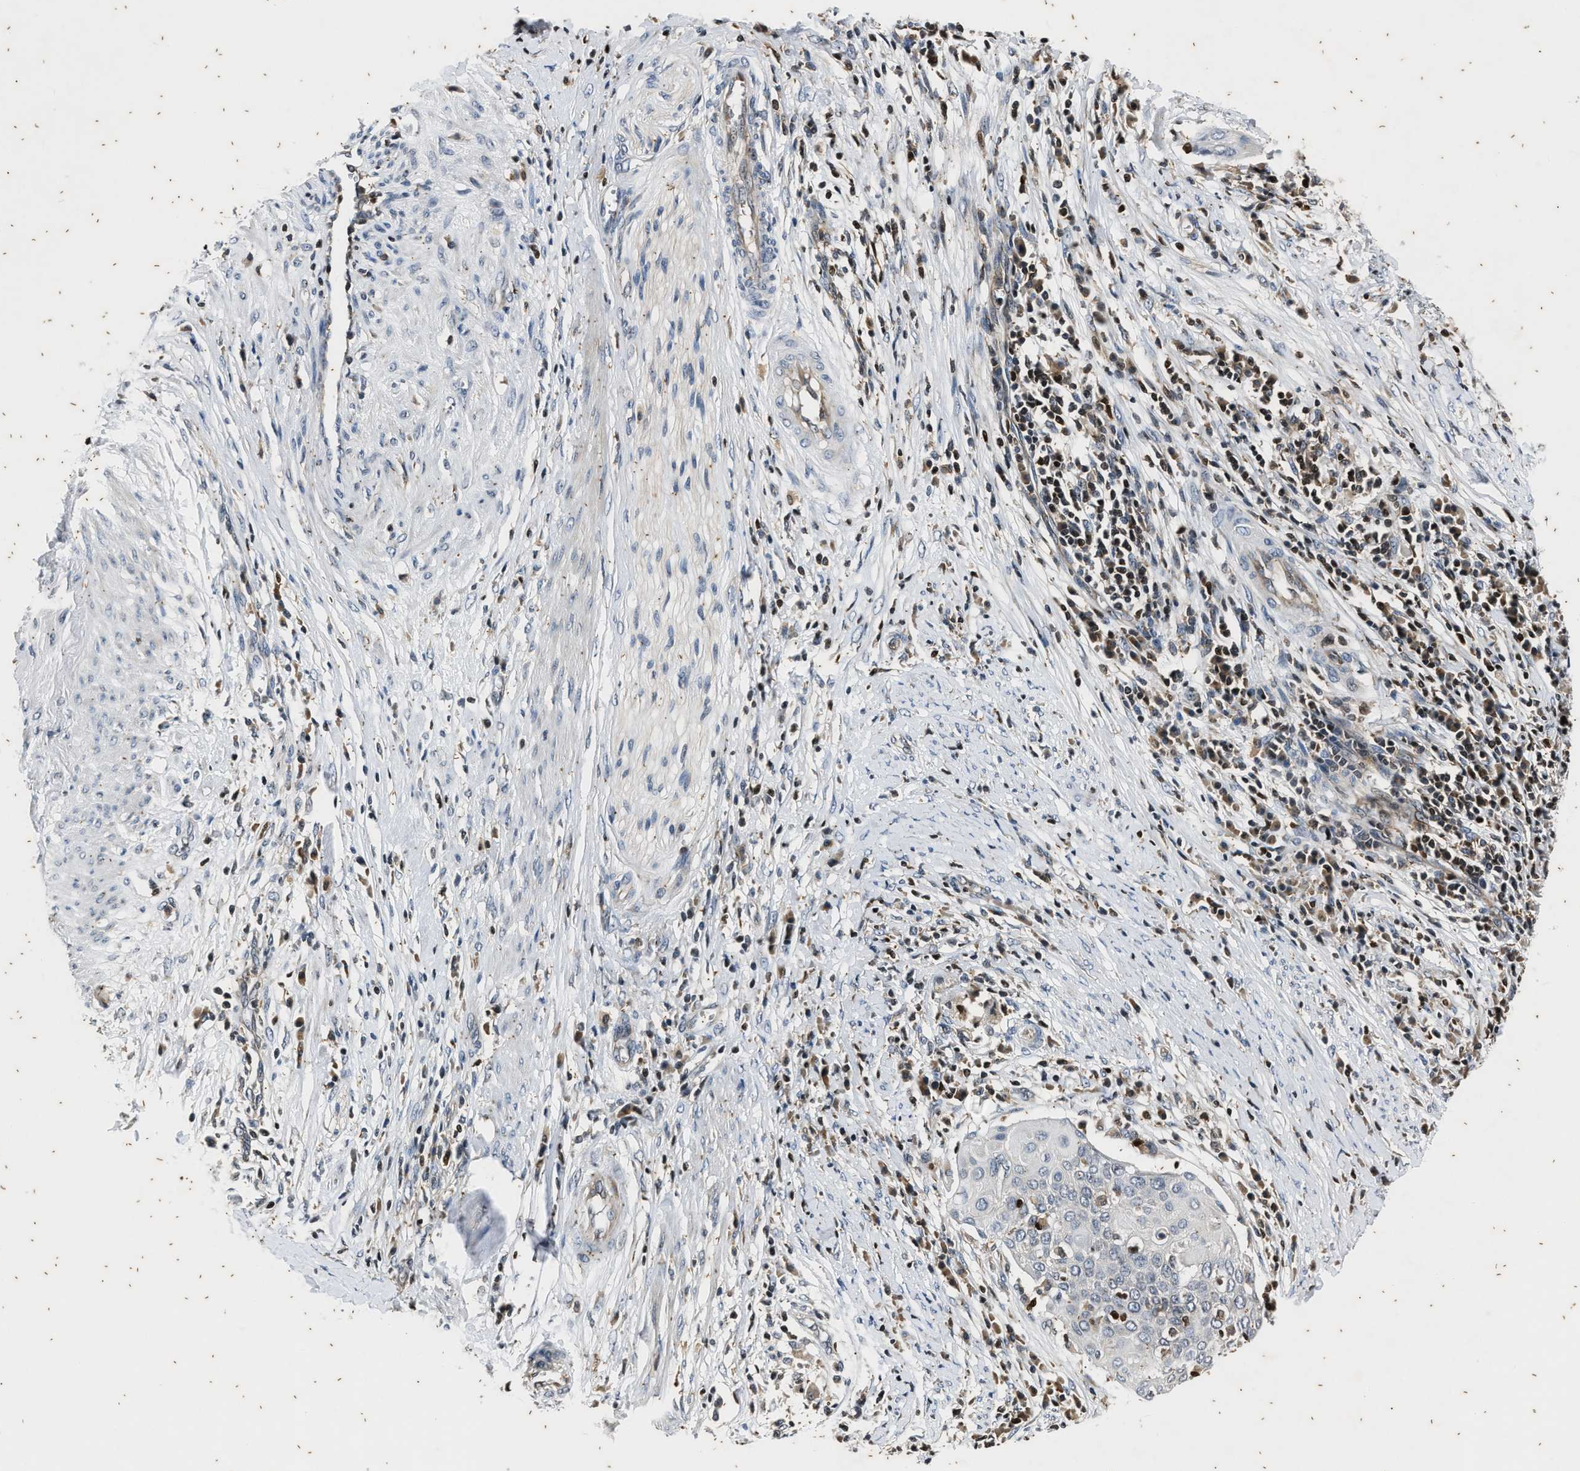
{"staining": {"intensity": "negative", "quantity": "none", "location": "none"}, "tissue": "cervical cancer", "cell_type": "Tumor cells", "image_type": "cancer", "snomed": [{"axis": "morphology", "description": "Squamous cell carcinoma, NOS"}, {"axis": "topography", "description": "Cervix"}], "caption": "This is a micrograph of IHC staining of squamous cell carcinoma (cervical), which shows no positivity in tumor cells.", "gene": "PTPN7", "patient": {"sex": "female", "age": 39}}